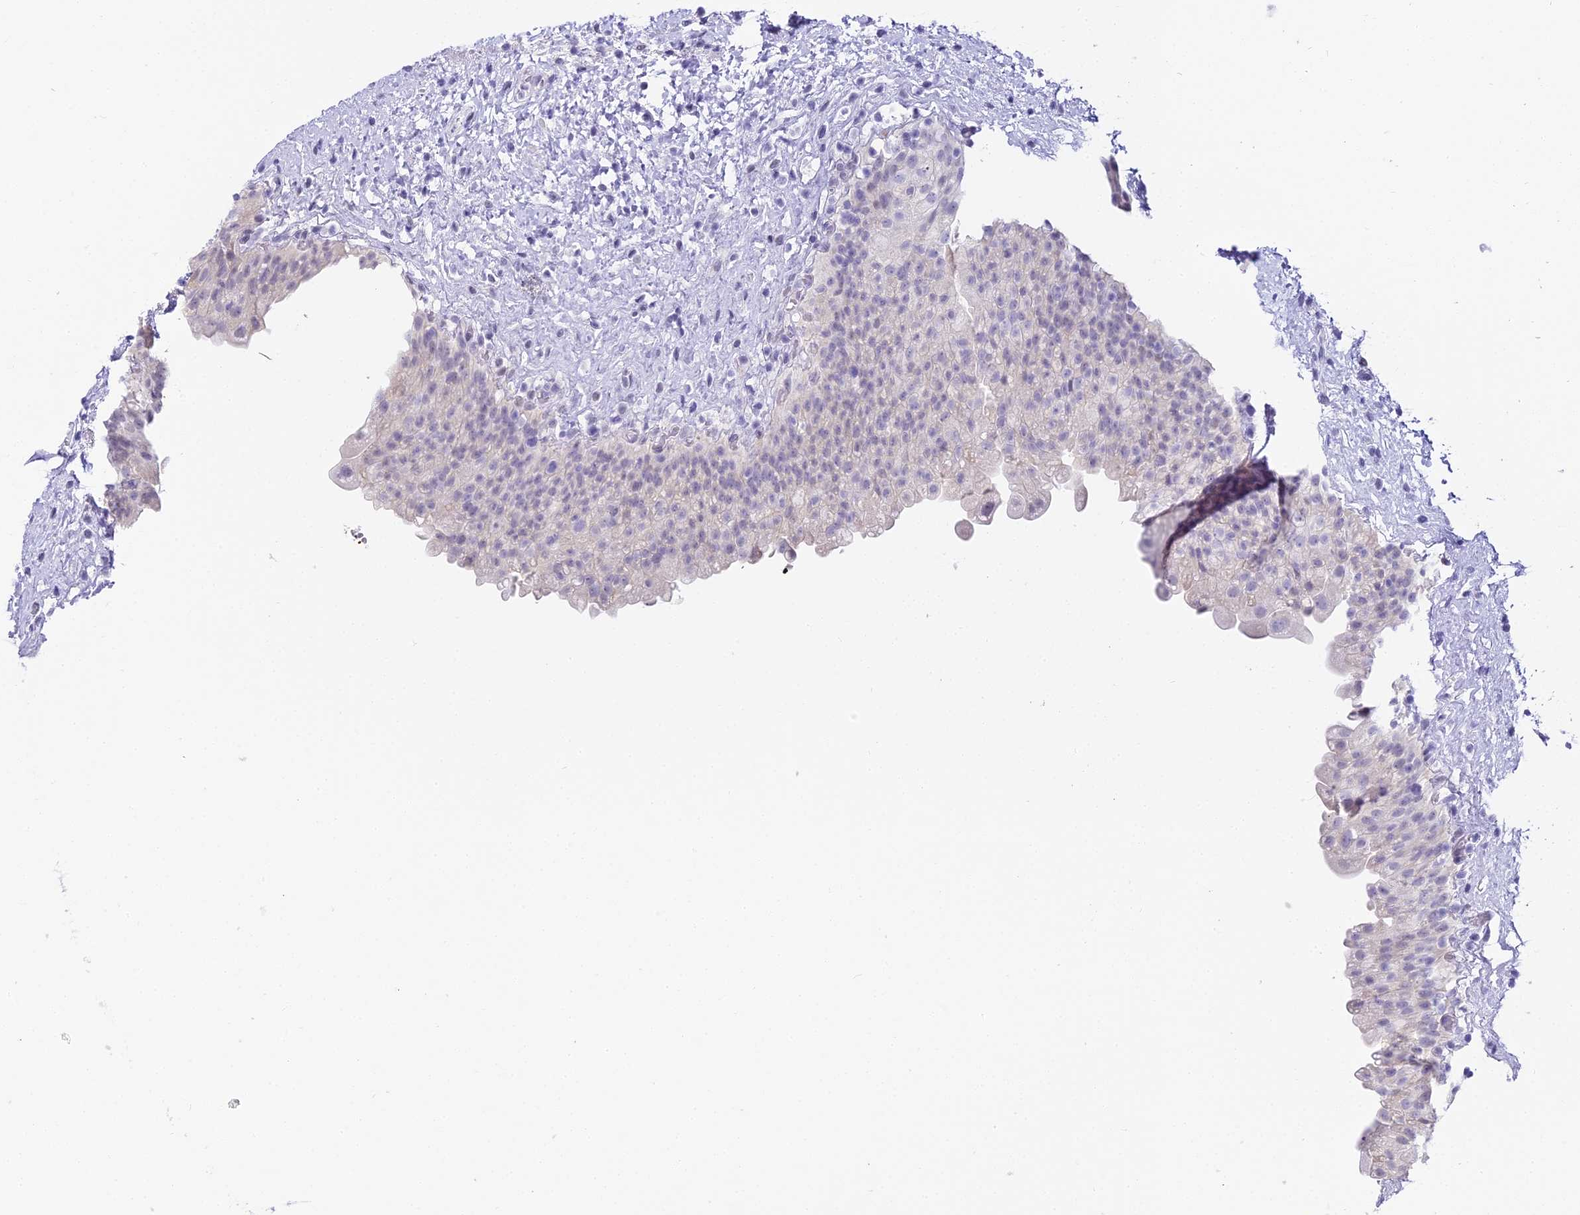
{"staining": {"intensity": "negative", "quantity": "none", "location": "none"}, "tissue": "urinary bladder", "cell_type": "Urothelial cells", "image_type": "normal", "snomed": [{"axis": "morphology", "description": "Normal tissue, NOS"}, {"axis": "topography", "description": "Urinary bladder"}], "caption": "IHC micrograph of benign urinary bladder: human urinary bladder stained with DAB (3,3'-diaminobenzidine) demonstrates no significant protein staining in urothelial cells.", "gene": "ABHD14A", "patient": {"sex": "female", "age": 27}}